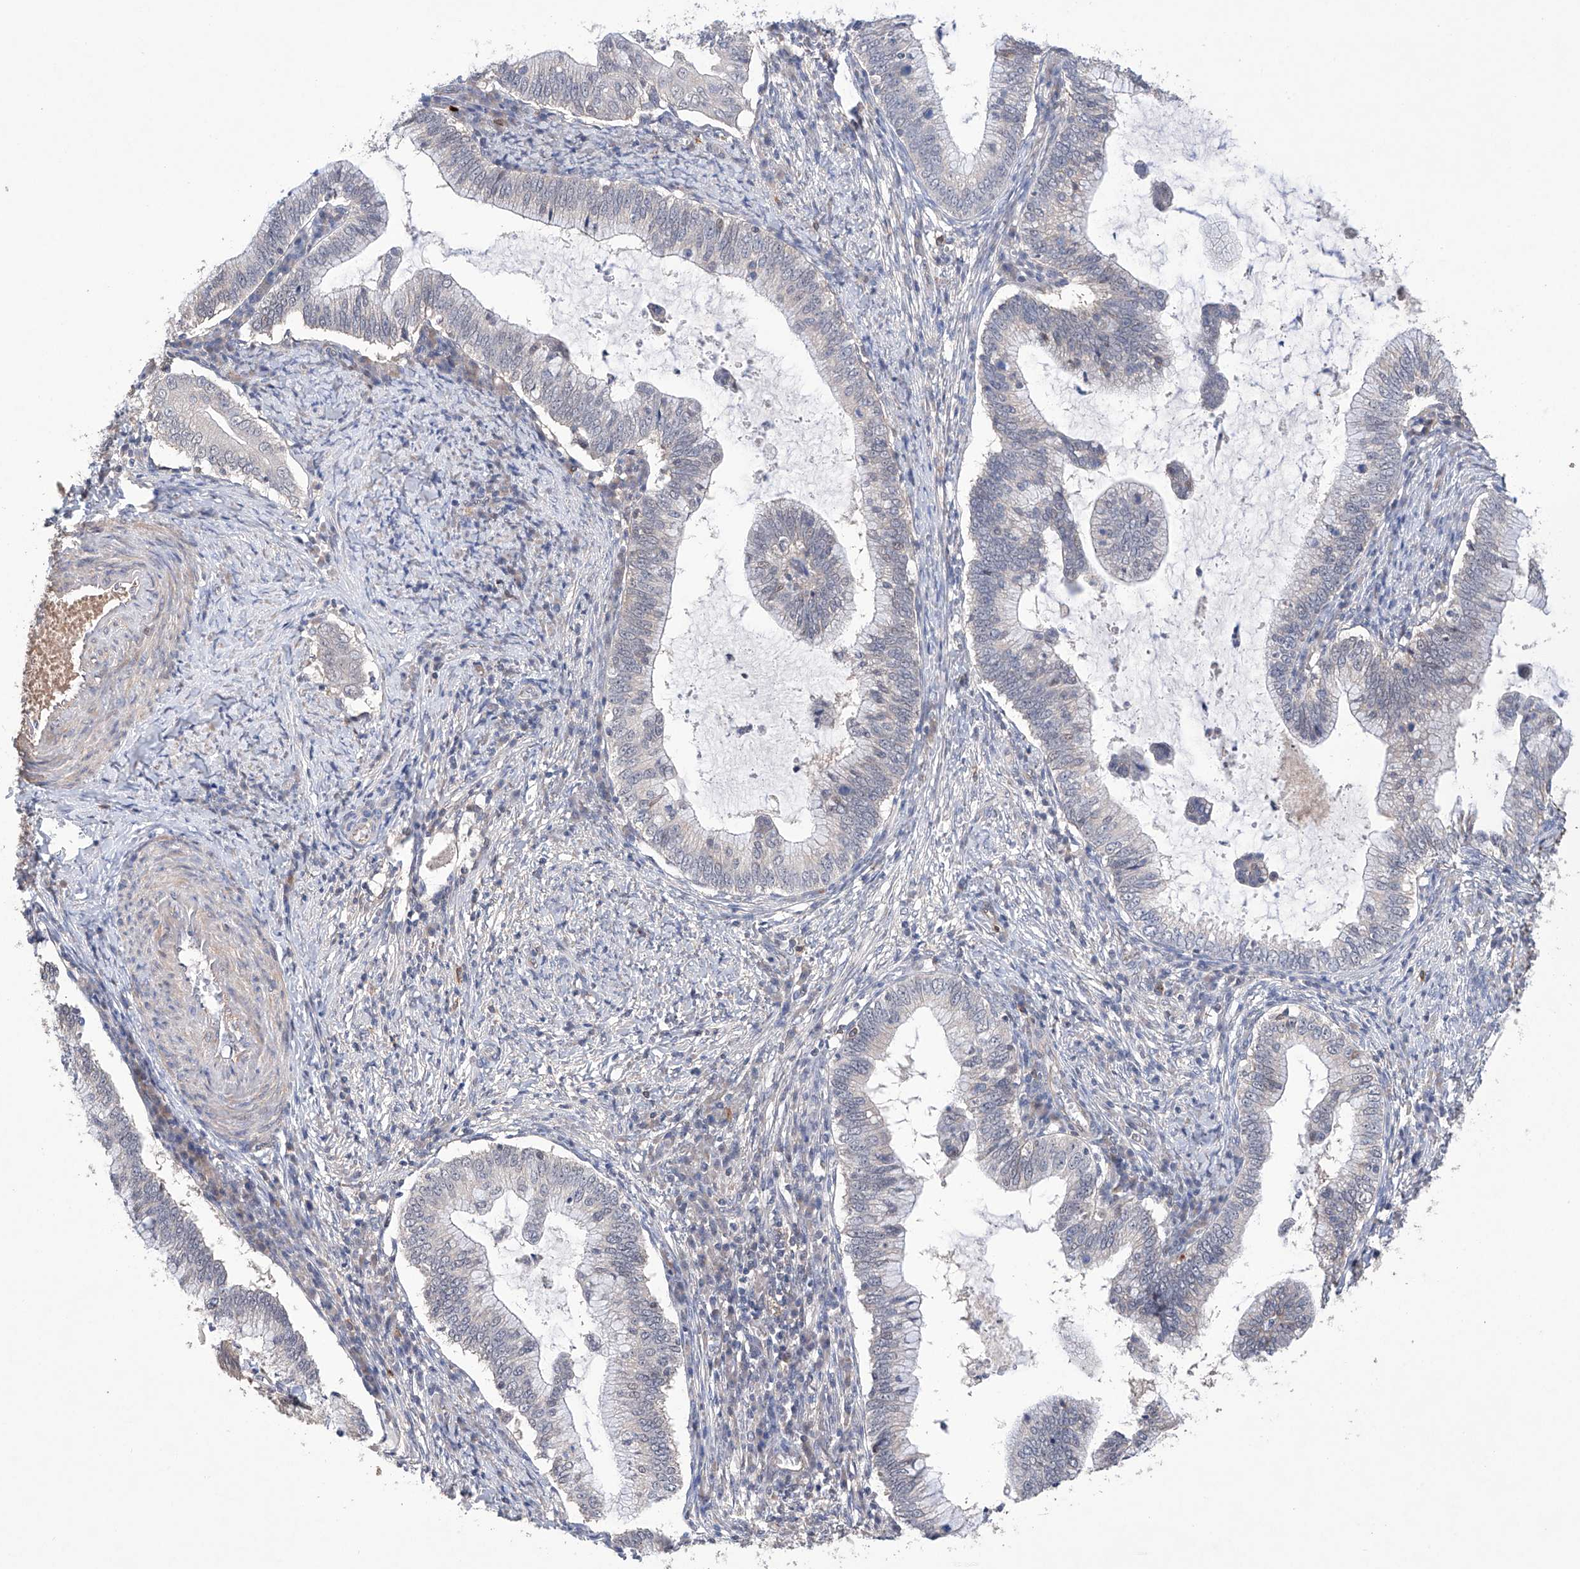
{"staining": {"intensity": "negative", "quantity": "none", "location": "none"}, "tissue": "cervical cancer", "cell_type": "Tumor cells", "image_type": "cancer", "snomed": [{"axis": "morphology", "description": "Adenocarcinoma, NOS"}, {"axis": "topography", "description": "Cervix"}], "caption": "This is a histopathology image of immunohistochemistry staining of cervical cancer, which shows no expression in tumor cells. (DAB (3,3'-diaminobenzidine) immunohistochemistry (IHC) with hematoxylin counter stain).", "gene": "AFG1L", "patient": {"sex": "female", "age": 36}}